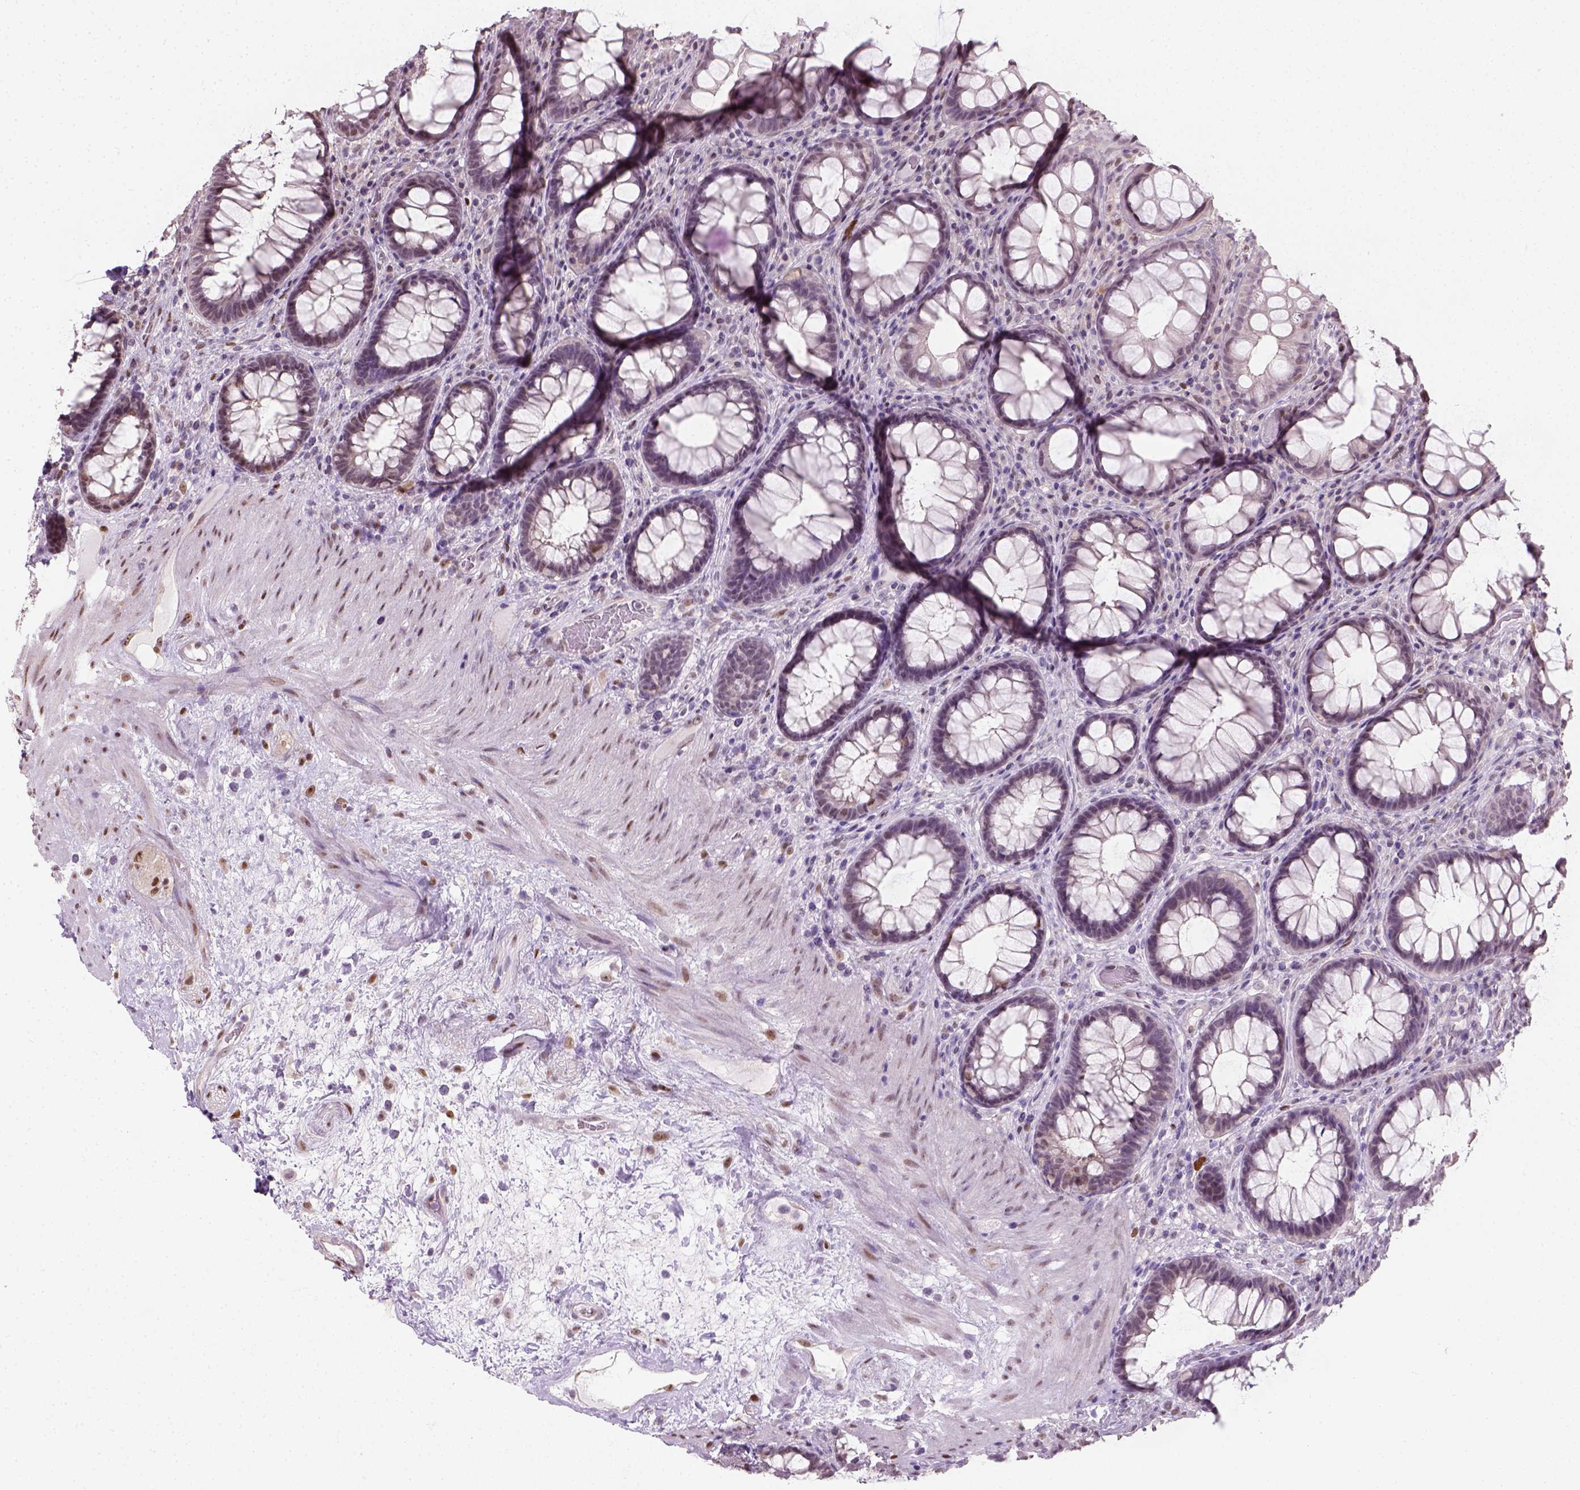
{"staining": {"intensity": "weak", "quantity": "<25%", "location": "nuclear"}, "tissue": "rectum", "cell_type": "Glandular cells", "image_type": "normal", "snomed": [{"axis": "morphology", "description": "Normal tissue, NOS"}, {"axis": "topography", "description": "Rectum"}], "caption": "IHC micrograph of normal rectum stained for a protein (brown), which reveals no staining in glandular cells.", "gene": "C1orf112", "patient": {"sex": "male", "age": 72}}